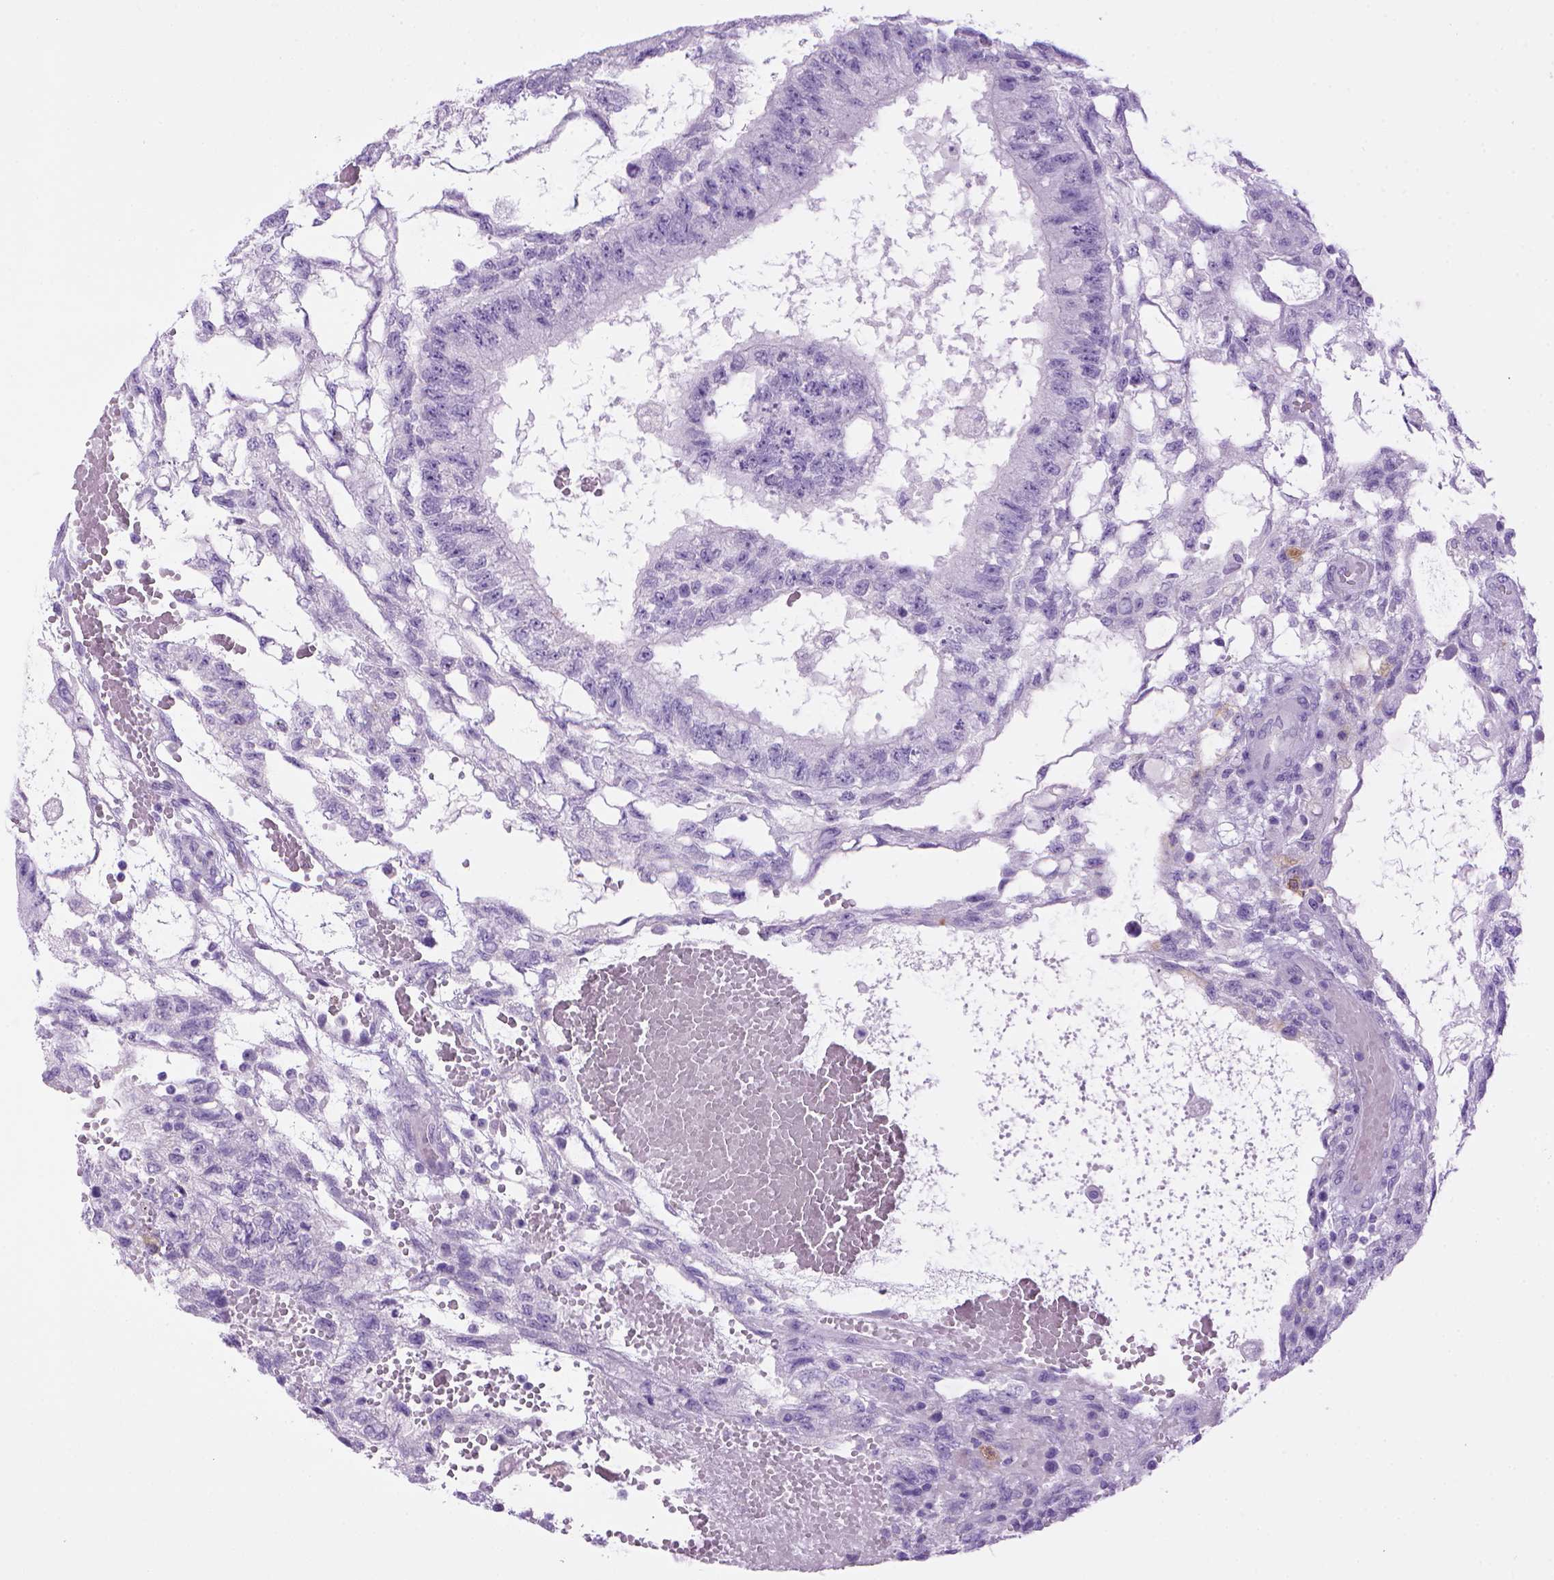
{"staining": {"intensity": "negative", "quantity": "none", "location": "none"}, "tissue": "testis cancer", "cell_type": "Tumor cells", "image_type": "cancer", "snomed": [{"axis": "morphology", "description": "Carcinoma, Embryonal, NOS"}, {"axis": "topography", "description": "Testis"}], "caption": "IHC of human testis cancer (embryonal carcinoma) exhibits no expression in tumor cells.", "gene": "SGCG", "patient": {"sex": "male", "age": 32}}